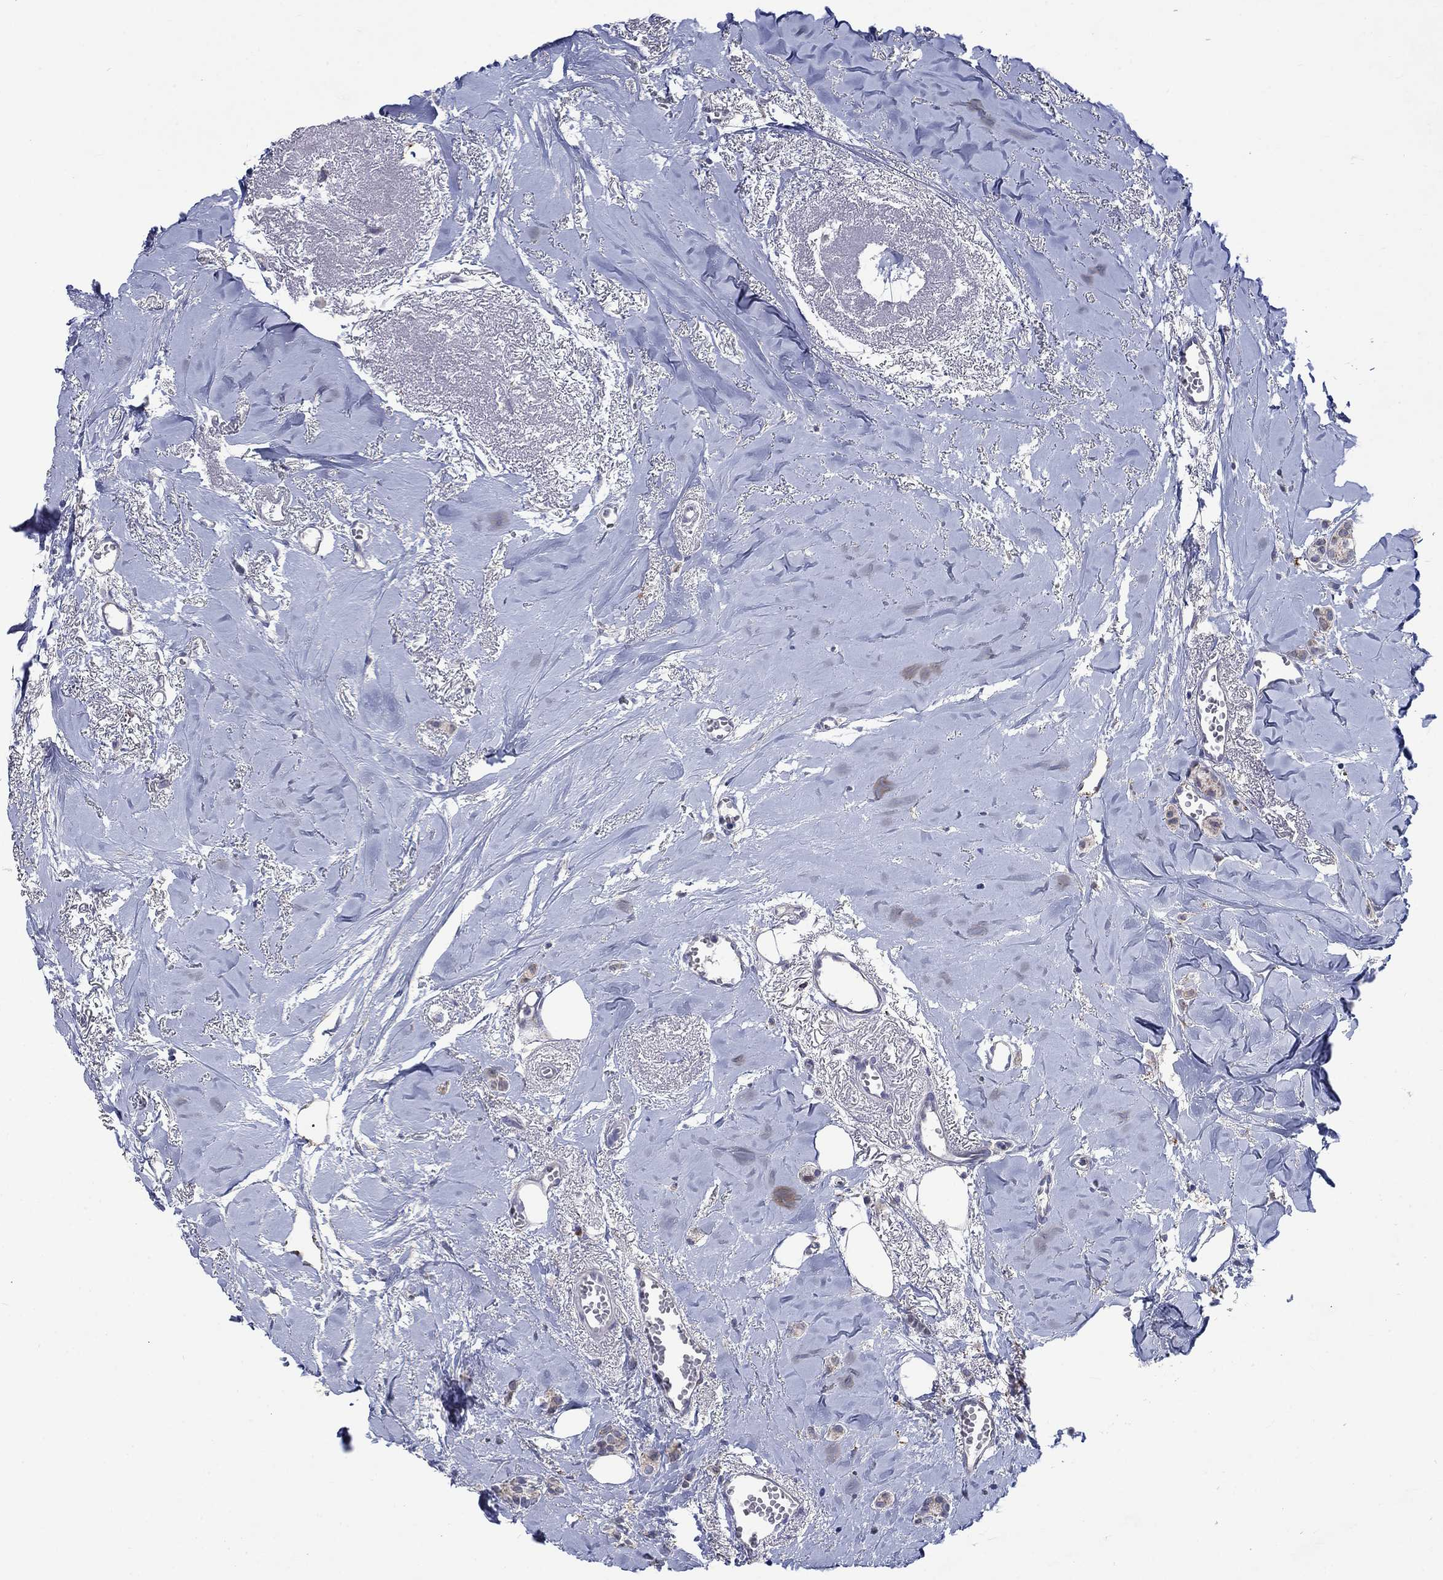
{"staining": {"intensity": "negative", "quantity": "none", "location": "none"}, "tissue": "breast cancer", "cell_type": "Tumor cells", "image_type": "cancer", "snomed": [{"axis": "morphology", "description": "Duct carcinoma"}, {"axis": "topography", "description": "Breast"}], "caption": "IHC image of breast cancer (invasive ductal carcinoma) stained for a protein (brown), which displays no staining in tumor cells.", "gene": "SLC35F2", "patient": {"sex": "female", "age": 85}}